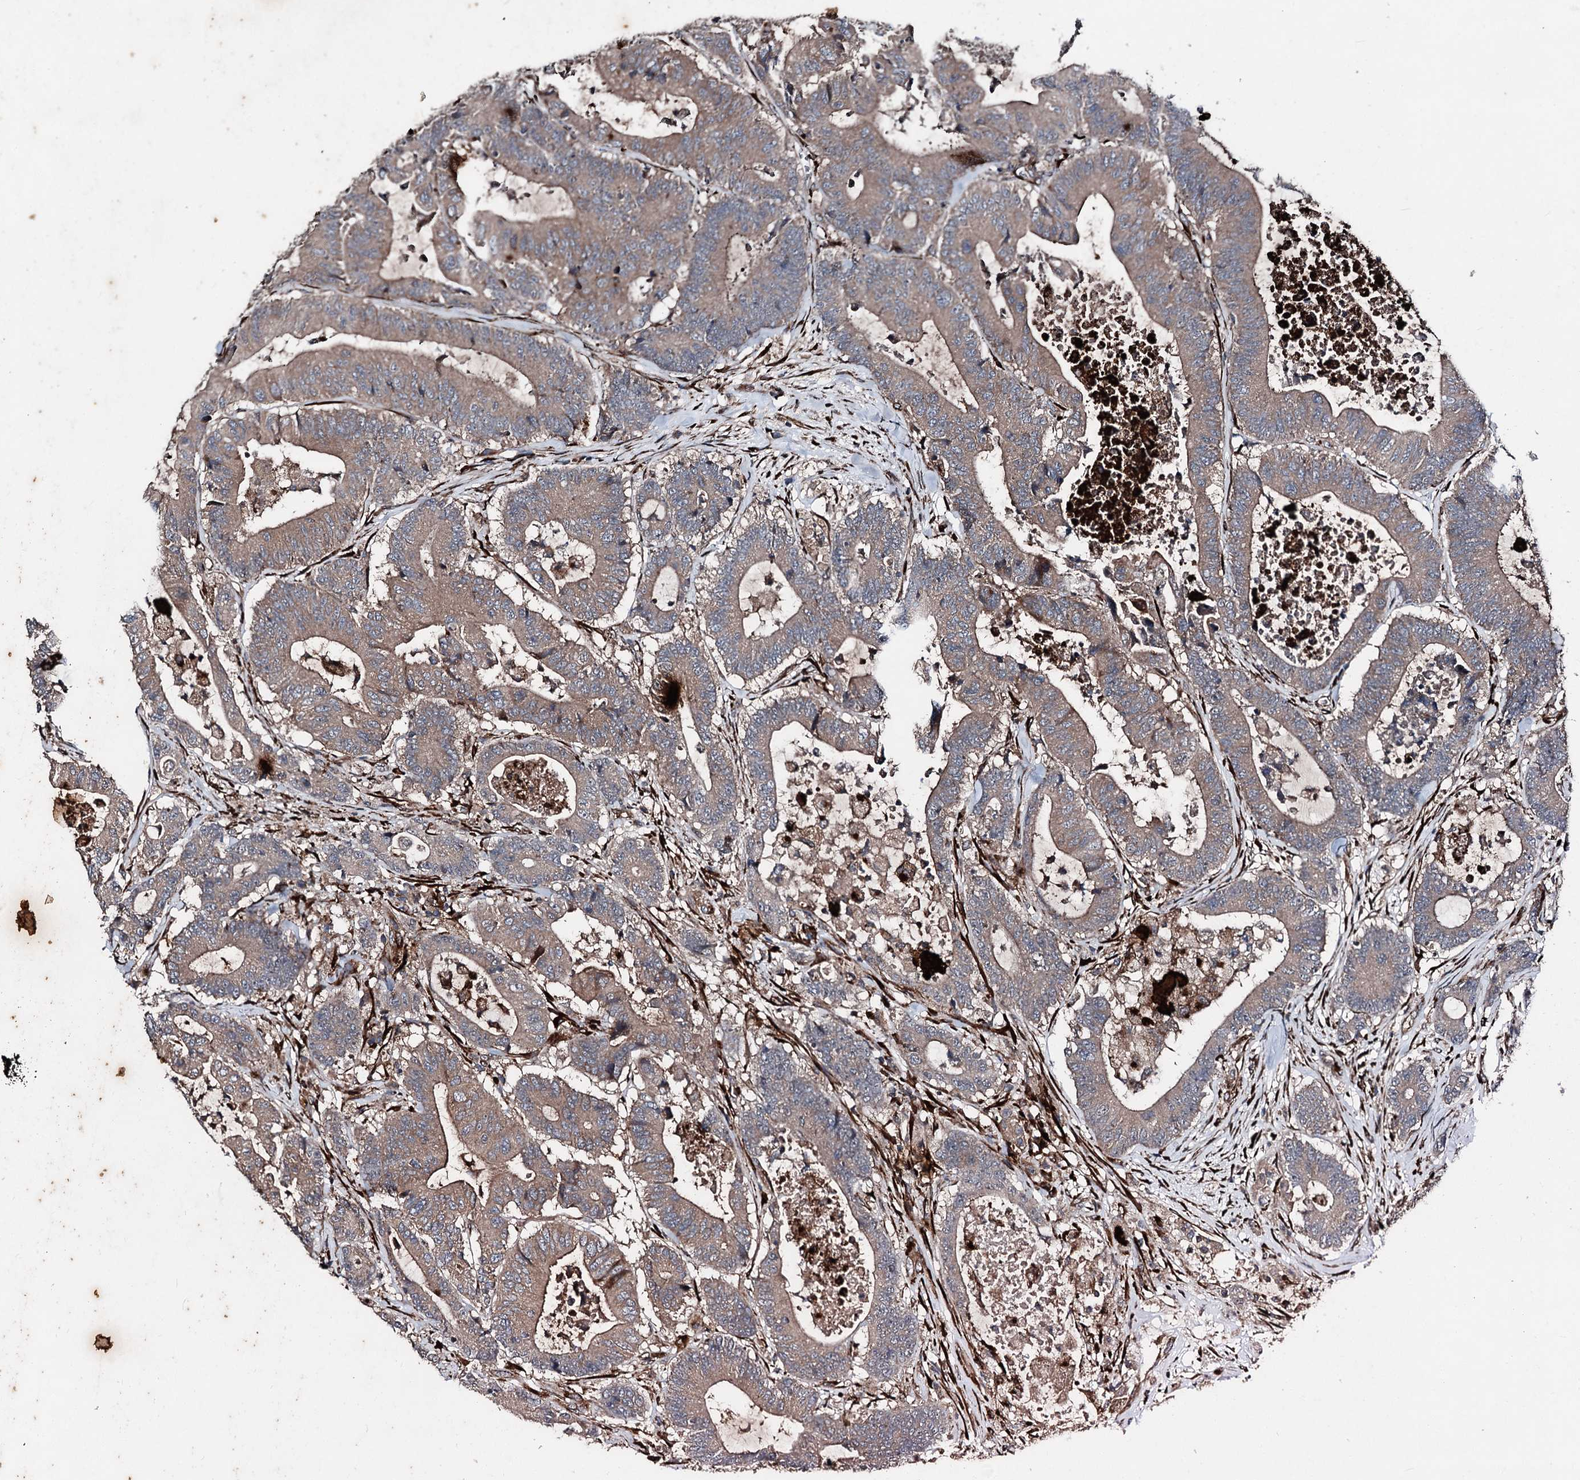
{"staining": {"intensity": "moderate", "quantity": ">75%", "location": "cytoplasmic/membranous"}, "tissue": "colorectal cancer", "cell_type": "Tumor cells", "image_type": "cancer", "snomed": [{"axis": "morphology", "description": "Adenocarcinoma, NOS"}, {"axis": "topography", "description": "Colon"}], "caption": "High-power microscopy captured an IHC histopathology image of adenocarcinoma (colorectal), revealing moderate cytoplasmic/membranous positivity in approximately >75% of tumor cells.", "gene": "DDIAS", "patient": {"sex": "female", "age": 84}}